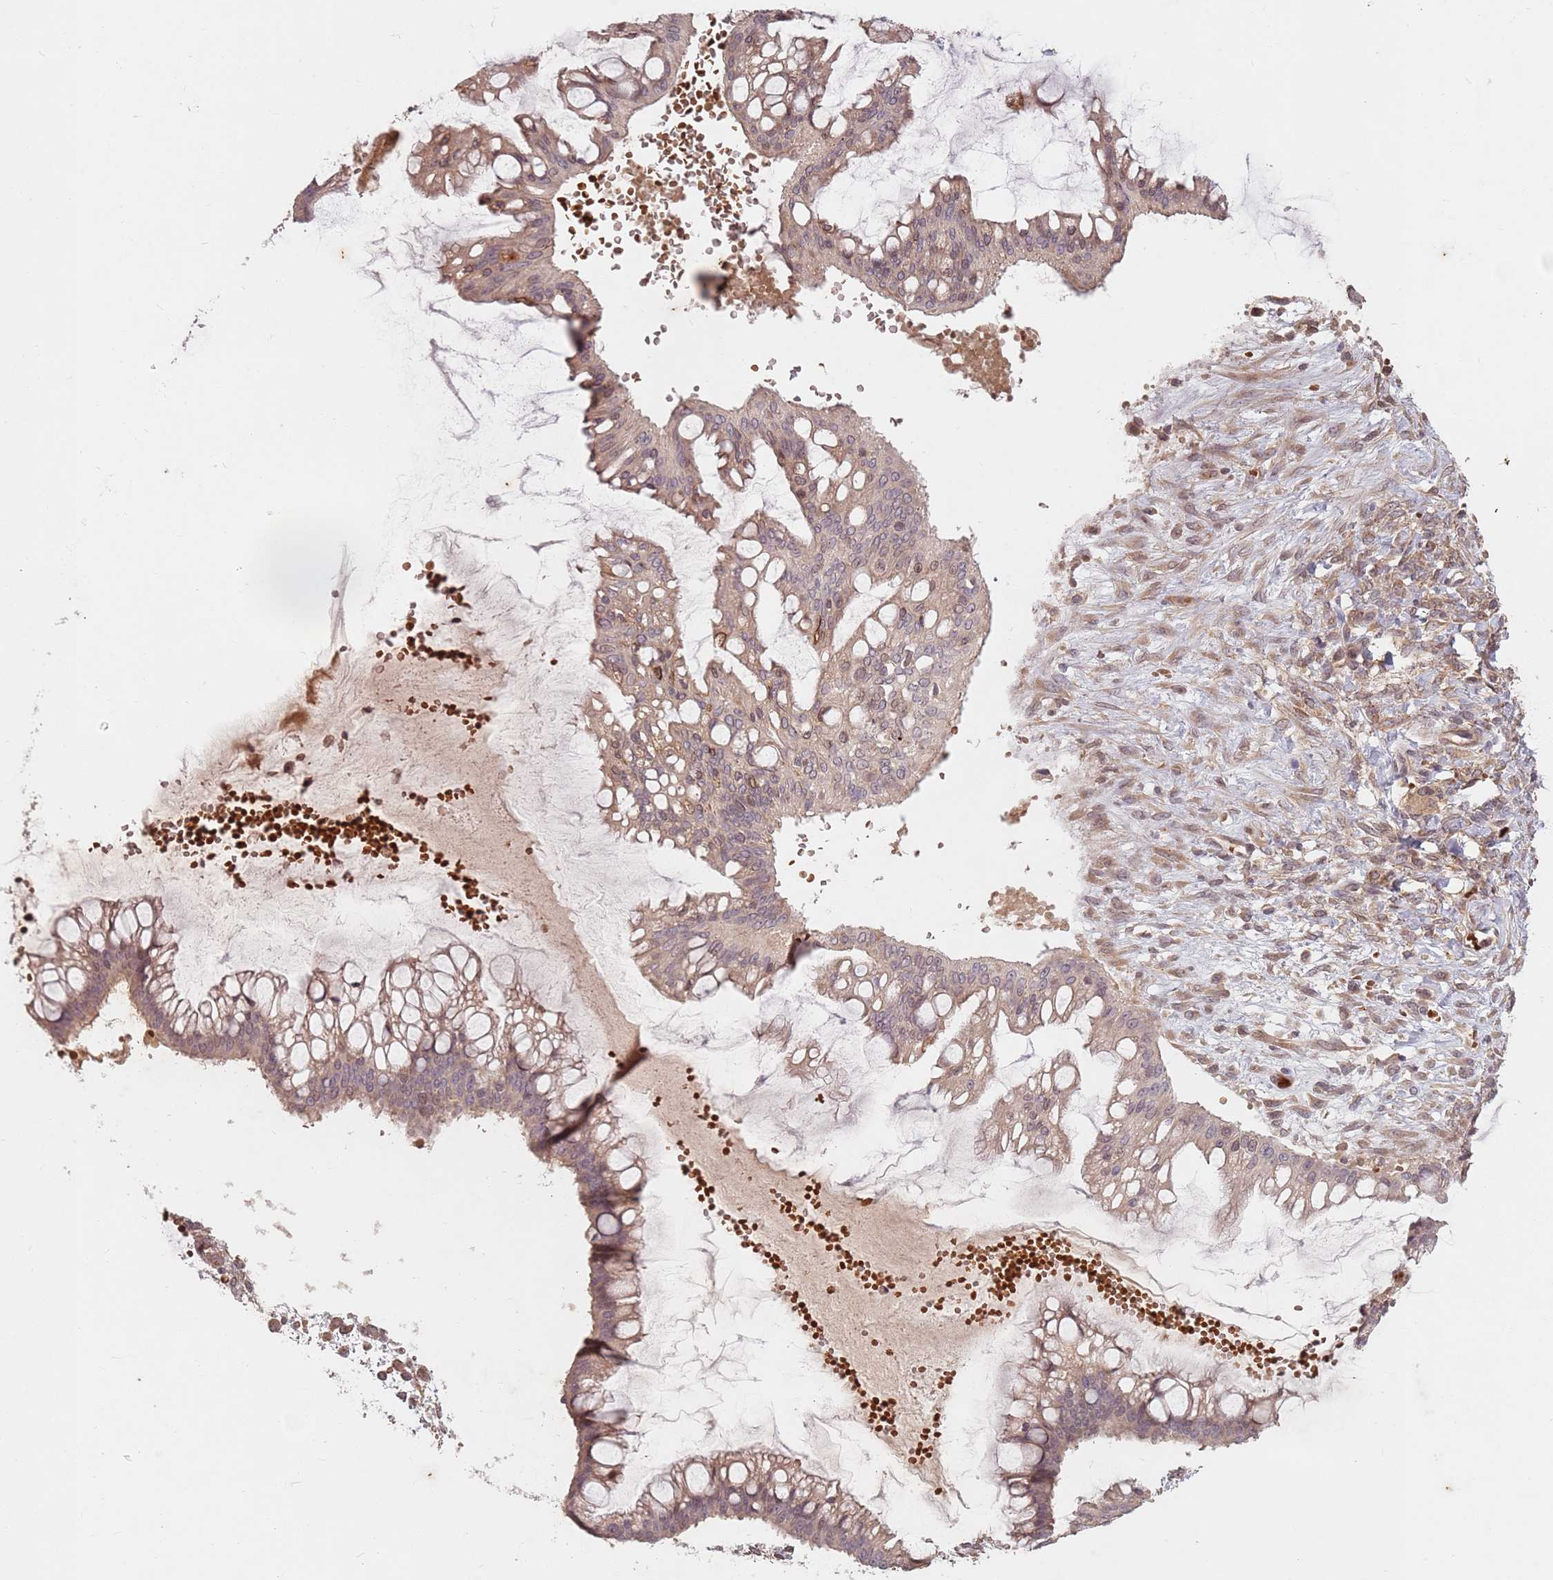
{"staining": {"intensity": "weak", "quantity": "25%-75%", "location": "cytoplasmic/membranous,nuclear"}, "tissue": "ovarian cancer", "cell_type": "Tumor cells", "image_type": "cancer", "snomed": [{"axis": "morphology", "description": "Cystadenocarcinoma, mucinous, NOS"}, {"axis": "topography", "description": "Ovary"}], "caption": "Immunohistochemistry of human mucinous cystadenocarcinoma (ovarian) exhibits low levels of weak cytoplasmic/membranous and nuclear staining in approximately 25%-75% of tumor cells.", "gene": "GPR180", "patient": {"sex": "female", "age": 73}}